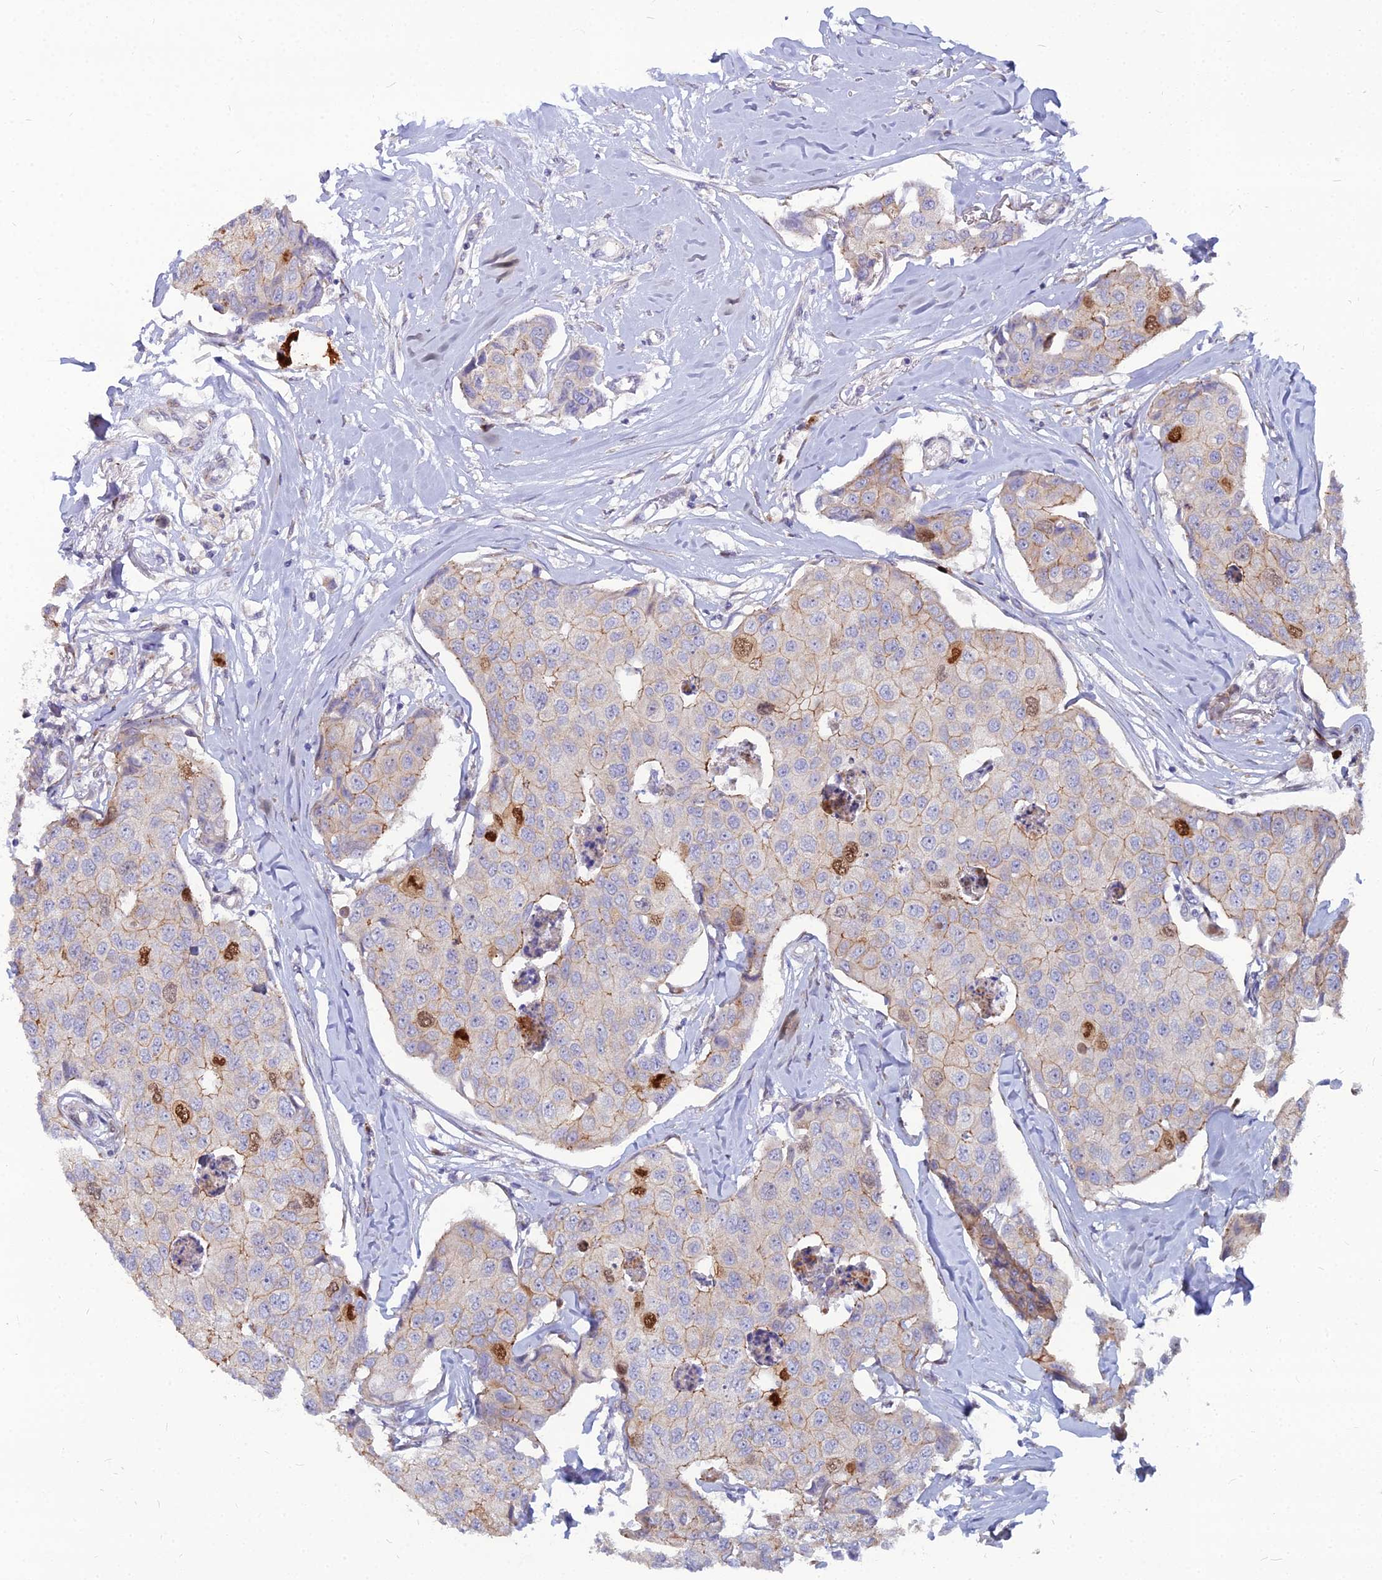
{"staining": {"intensity": "moderate", "quantity": "<25%", "location": "cytoplasmic/membranous,nuclear"}, "tissue": "breast cancer", "cell_type": "Tumor cells", "image_type": "cancer", "snomed": [{"axis": "morphology", "description": "Duct carcinoma"}, {"axis": "topography", "description": "Breast"}], "caption": "A high-resolution image shows immunohistochemistry (IHC) staining of breast invasive ductal carcinoma, which demonstrates moderate cytoplasmic/membranous and nuclear positivity in about <25% of tumor cells. (IHC, brightfield microscopy, high magnification).", "gene": "NUSAP1", "patient": {"sex": "female", "age": 80}}